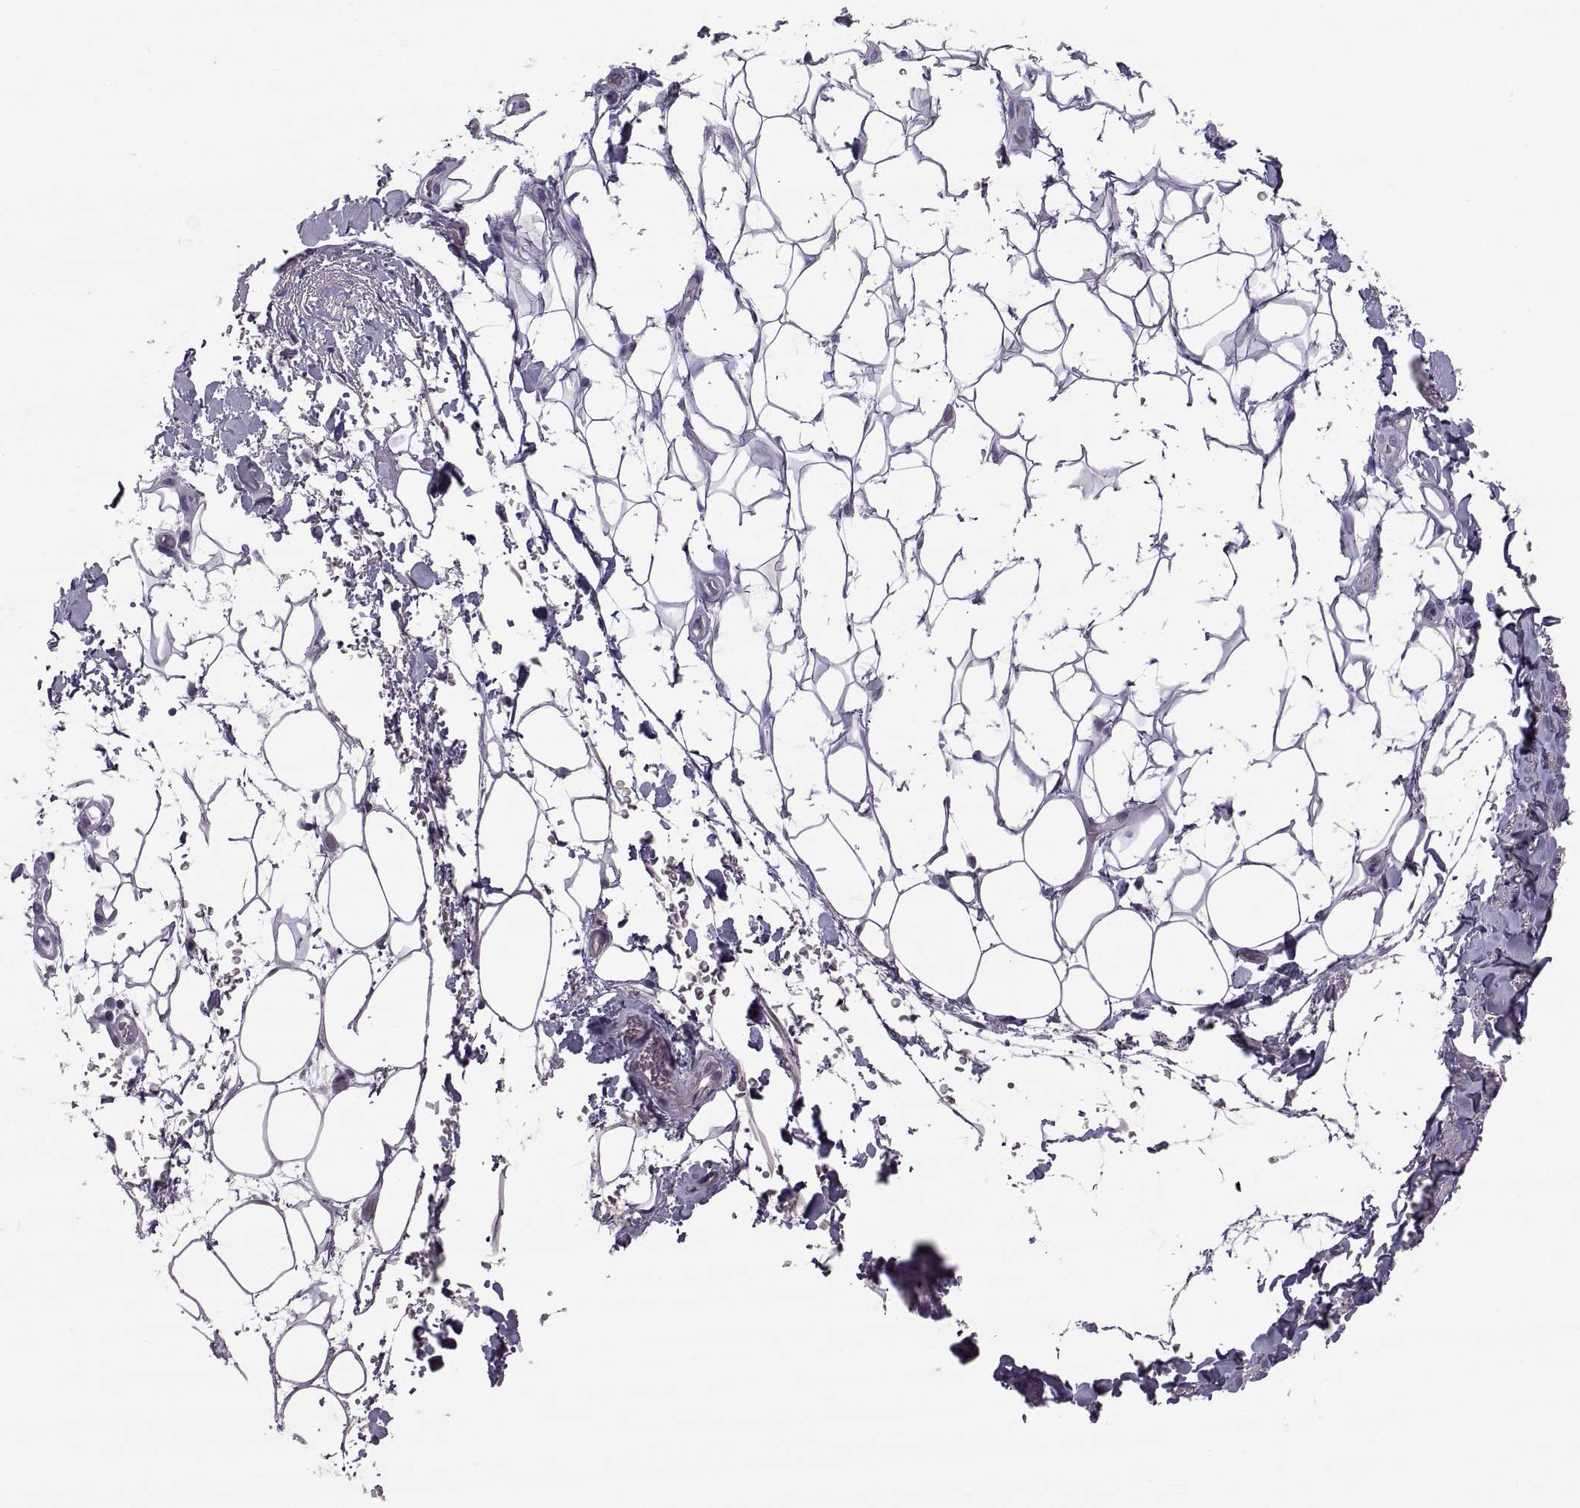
{"staining": {"intensity": "negative", "quantity": "none", "location": "none"}, "tissue": "adipose tissue", "cell_type": "Adipocytes", "image_type": "normal", "snomed": [{"axis": "morphology", "description": "Normal tissue, NOS"}, {"axis": "topography", "description": "Anal"}, {"axis": "topography", "description": "Peripheral nerve tissue"}], "caption": "Immunohistochemistry (IHC) histopathology image of normal adipose tissue stained for a protein (brown), which demonstrates no staining in adipocytes.", "gene": "IGSF1", "patient": {"sex": "male", "age": 53}}